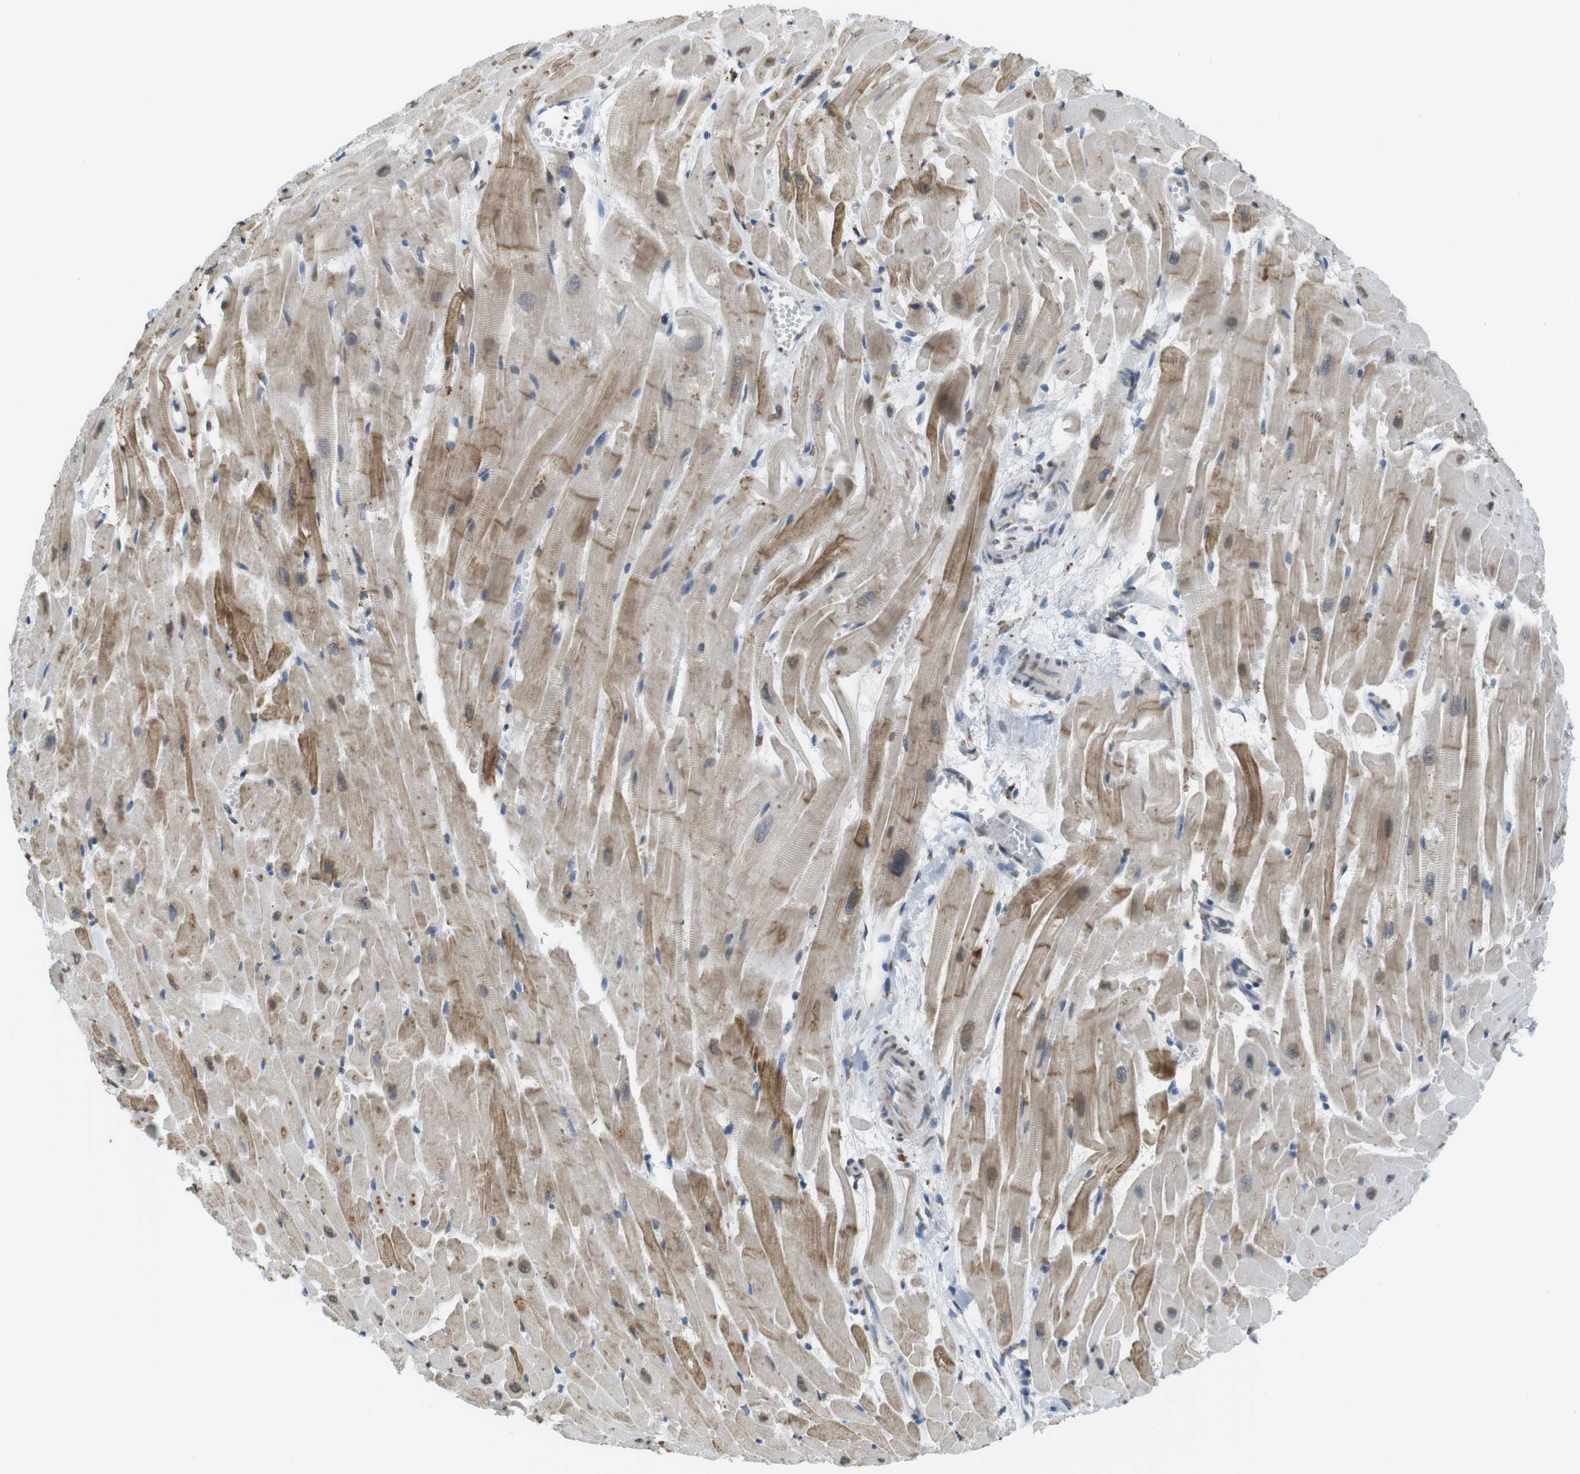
{"staining": {"intensity": "moderate", "quantity": ">75%", "location": "cytoplasmic/membranous"}, "tissue": "heart muscle", "cell_type": "Cardiomyocytes", "image_type": "normal", "snomed": [{"axis": "morphology", "description": "Normal tissue, NOS"}, {"axis": "topography", "description": "Heart"}], "caption": "Moderate cytoplasmic/membranous positivity is identified in approximately >75% of cardiomyocytes in unremarkable heart muscle. (DAB = brown stain, brightfield microscopy at high magnification).", "gene": "FZD10", "patient": {"sex": "female", "age": 19}}